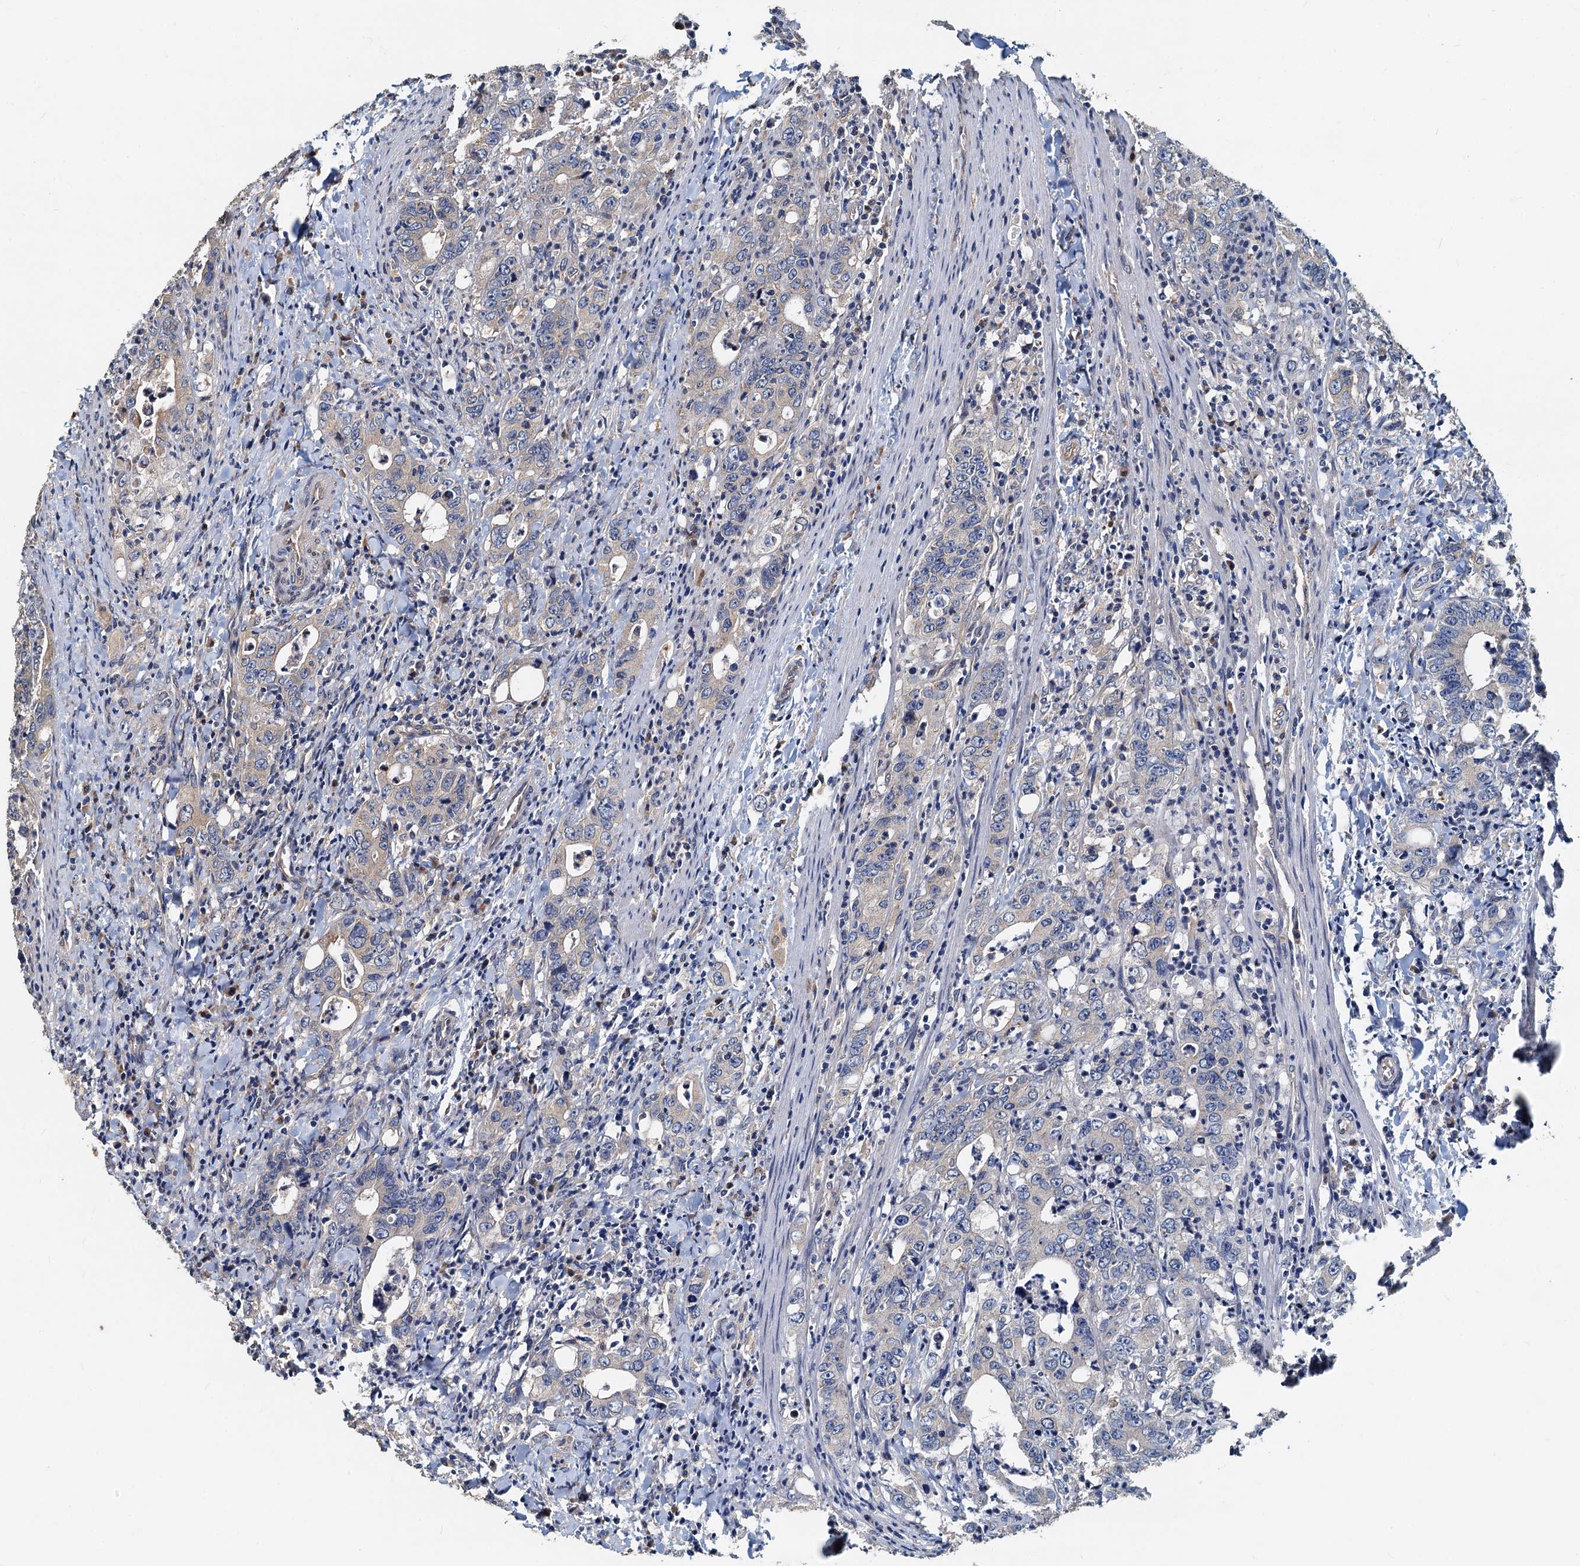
{"staining": {"intensity": "negative", "quantity": "none", "location": "none"}, "tissue": "colorectal cancer", "cell_type": "Tumor cells", "image_type": "cancer", "snomed": [{"axis": "morphology", "description": "Adenocarcinoma, NOS"}, {"axis": "topography", "description": "Colon"}], "caption": "This is a micrograph of immunohistochemistry (IHC) staining of colorectal cancer (adenocarcinoma), which shows no staining in tumor cells.", "gene": "HYI", "patient": {"sex": "female", "age": 75}}